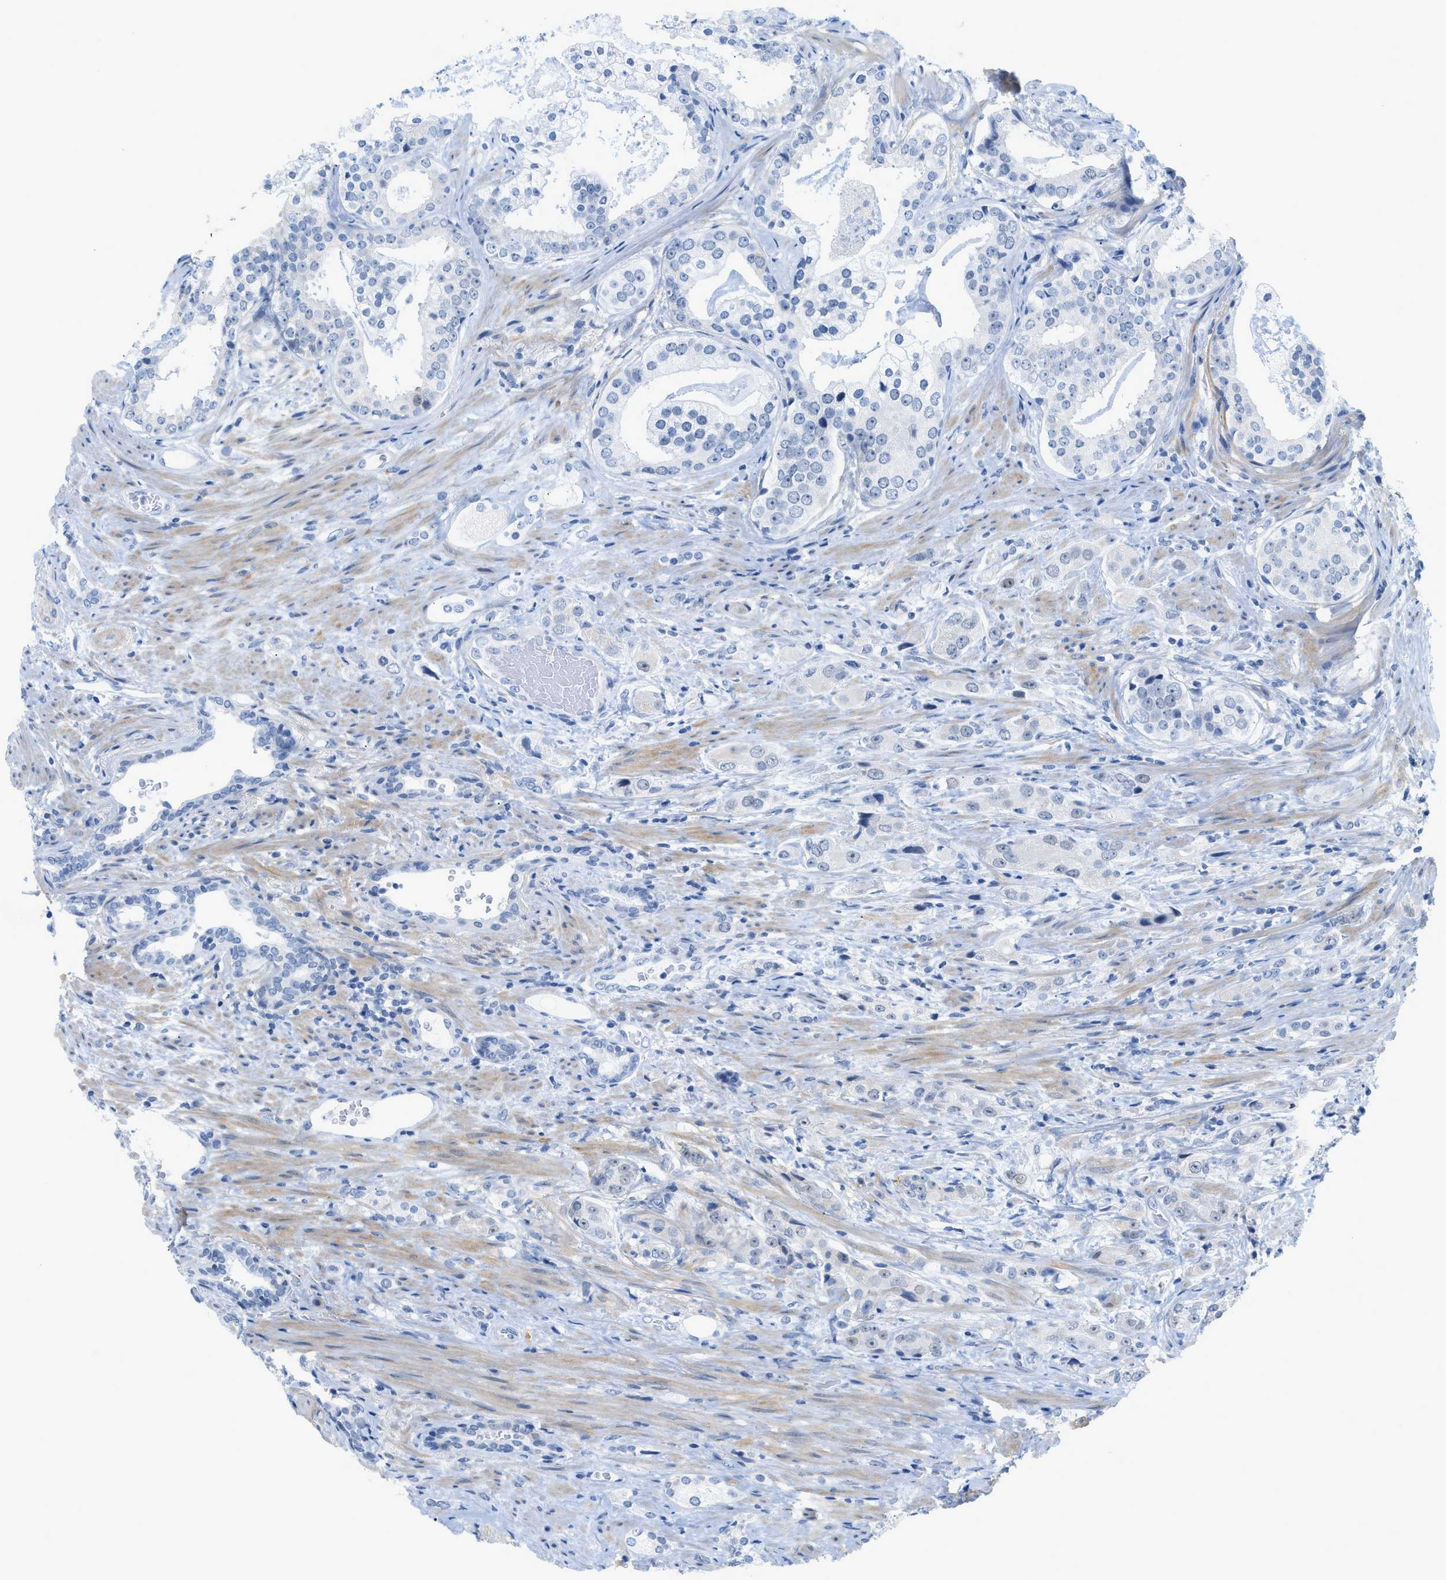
{"staining": {"intensity": "negative", "quantity": "none", "location": "none"}, "tissue": "prostate cancer", "cell_type": "Tumor cells", "image_type": "cancer", "snomed": [{"axis": "morphology", "description": "Adenocarcinoma, High grade"}, {"axis": "topography", "description": "Prostate"}], "caption": "An immunohistochemistry micrograph of prostate cancer (high-grade adenocarcinoma) is shown. There is no staining in tumor cells of prostate cancer (high-grade adenocarcinoma).", "gene": "HLTF", "patient": {"sex": "male", "age": 71}}